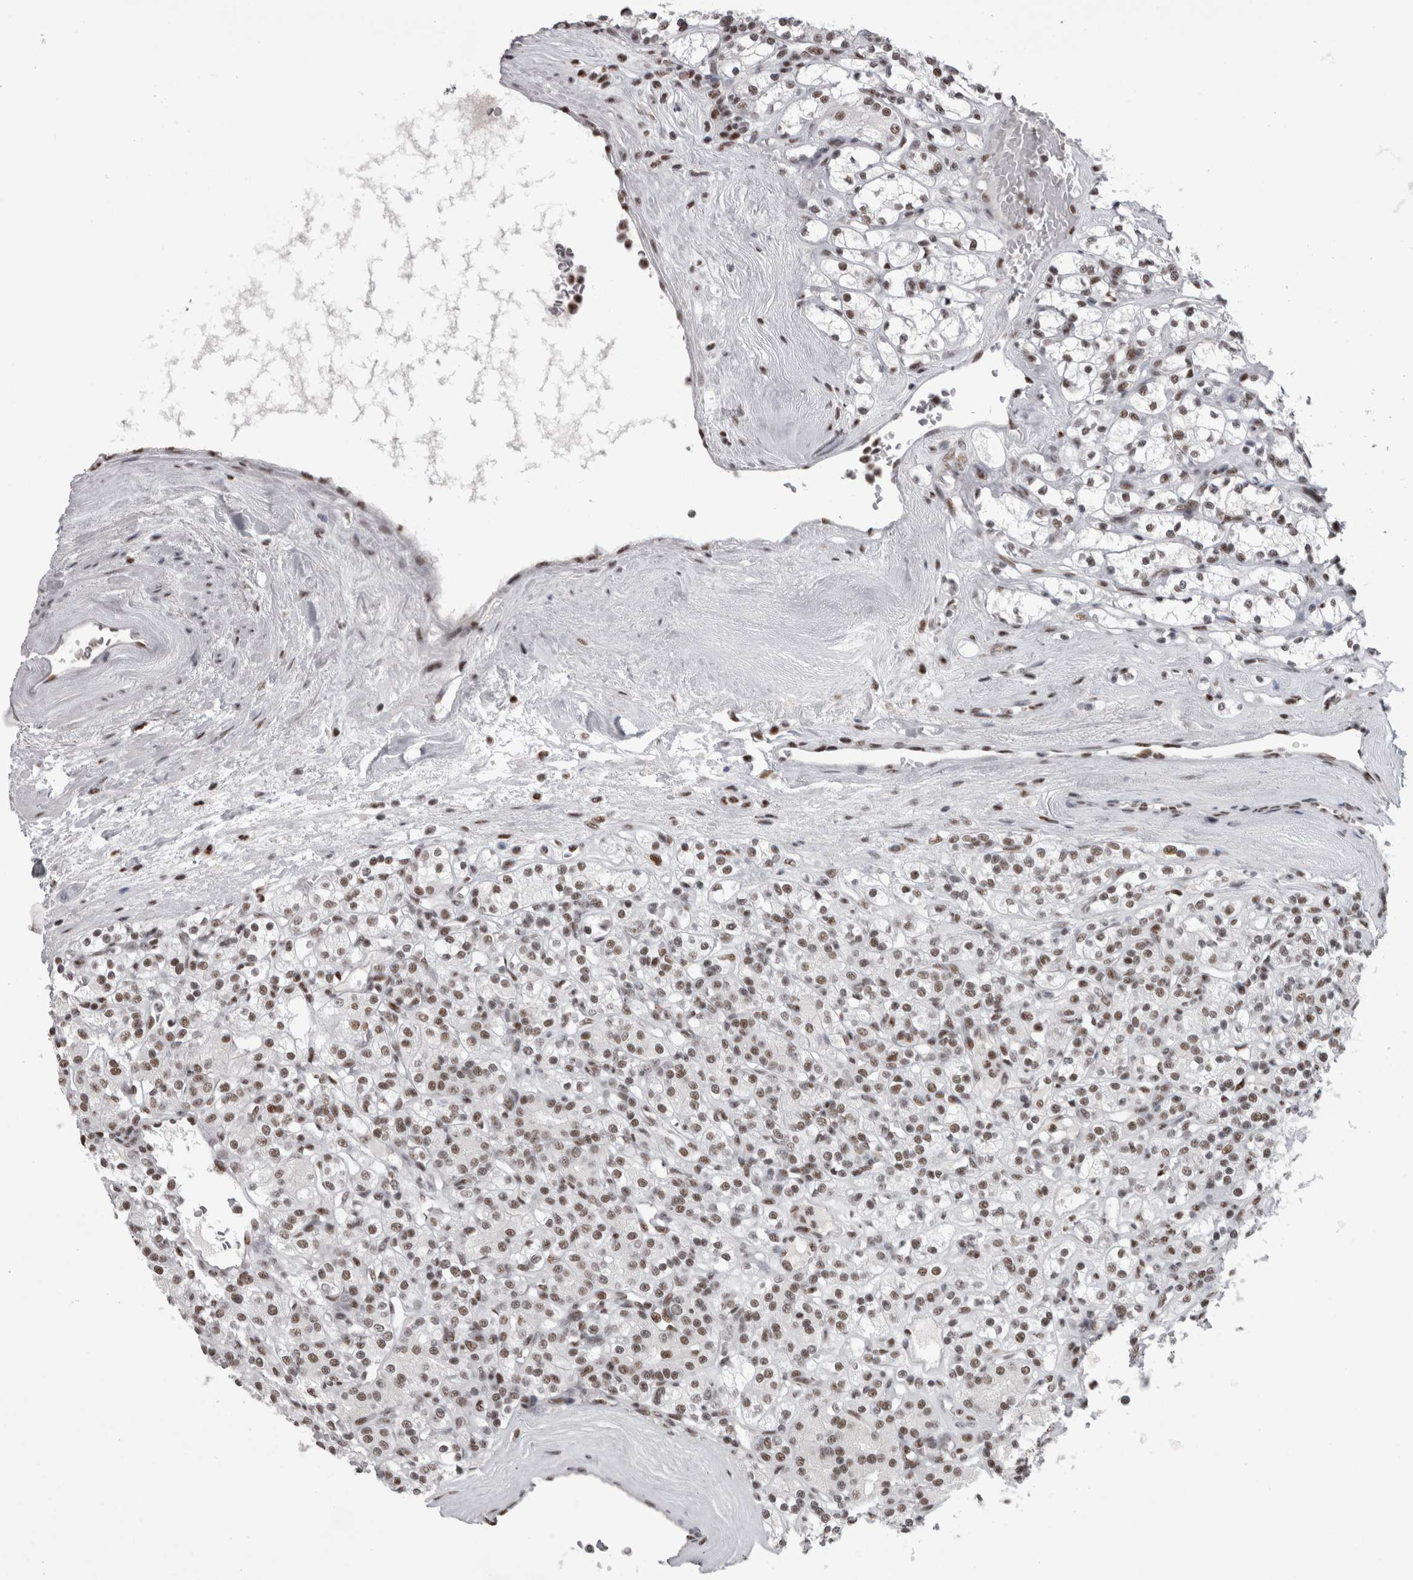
{"staining": {"intensity": "weak", "quantity": ">75%", "location": "nuclear"}, "tissue": "renal cancer", "cell_type": "Tumor cells", "image_type": "cancer", "snomed": [{"axis": "morphology", "description": "Adenocarcinoma, NOS"}, {"axis": "topography", "description": "Kidney"}], "caption": "Immunohistochemical staining of human adenocarcinoma (renal) shows low levels of weak nuclear protein staining in about >75% of tumor cells.", "gene": "SNRNP40", "patient": {"sex": "male", "age": 77}}